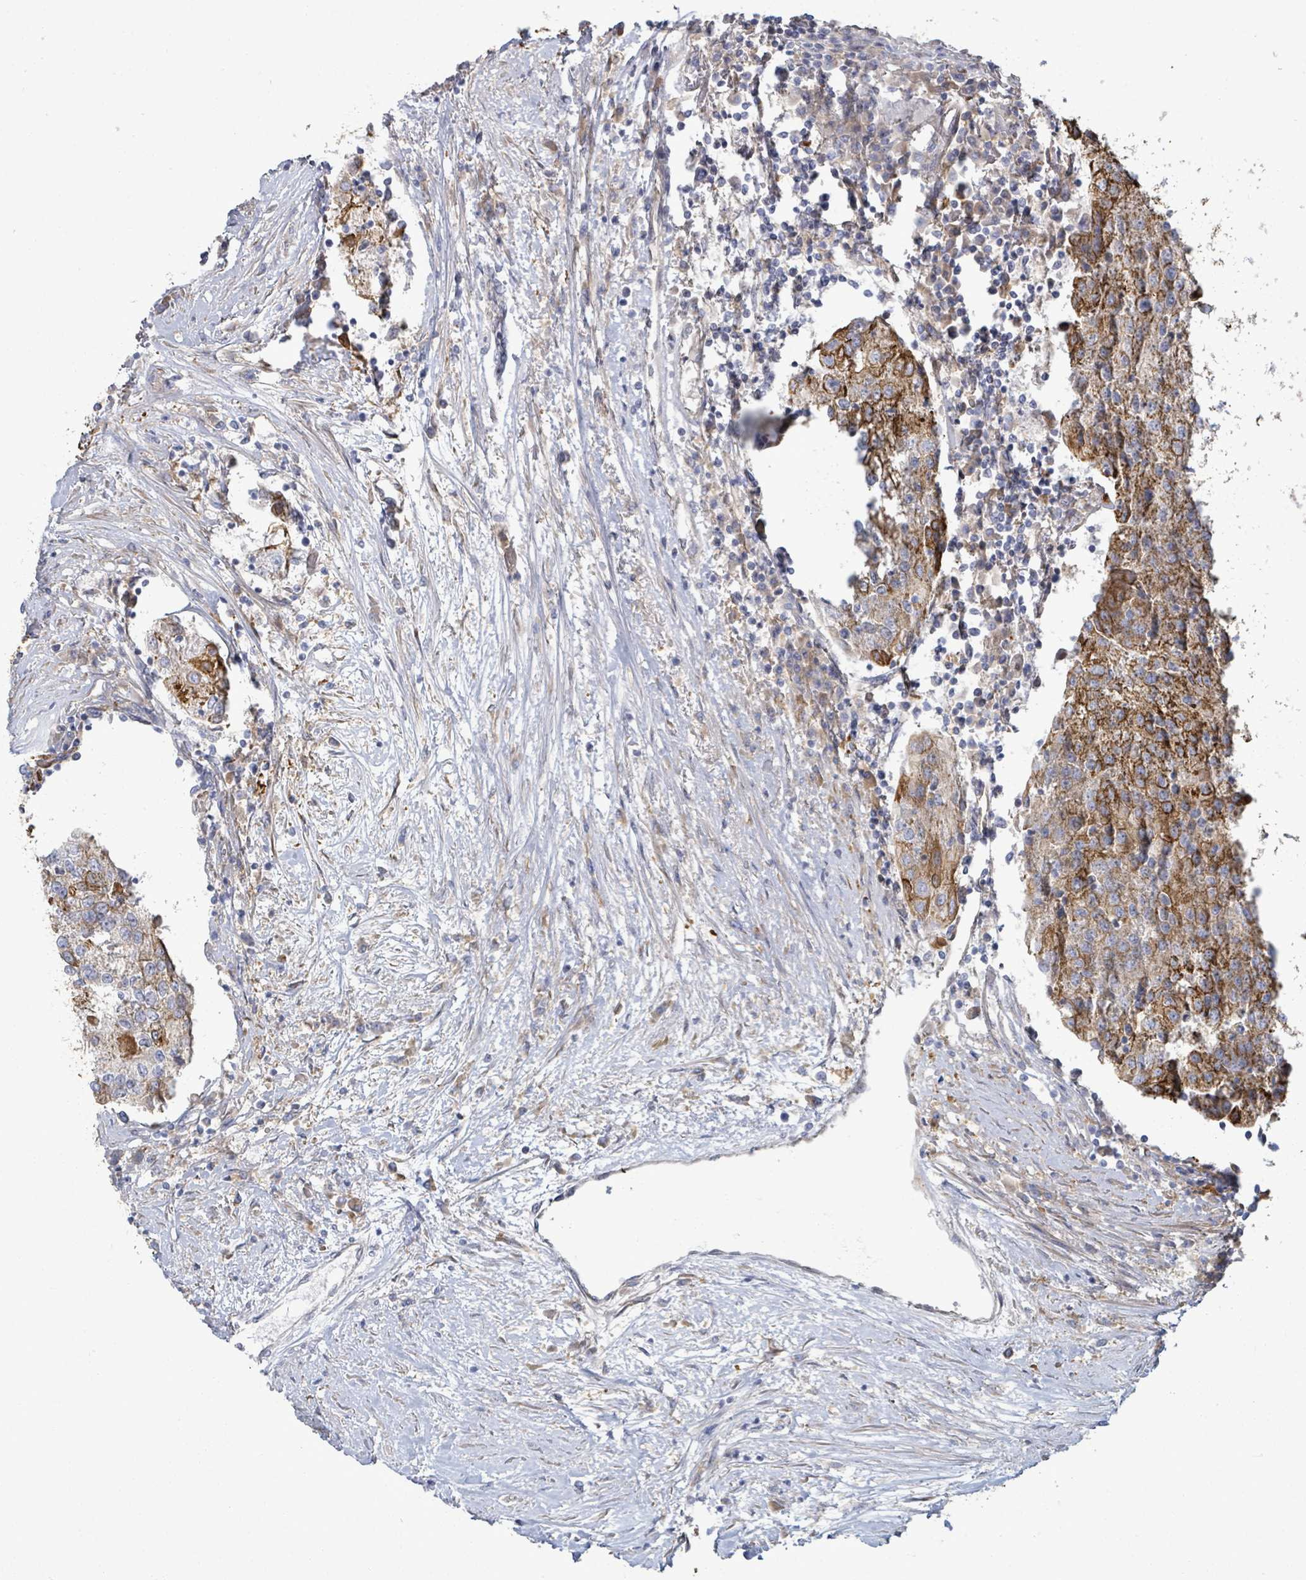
{"staining": {"intensity": "strong", "quantity": "25%-75%", "location": "cytoplasmic/membranous"}, "tissue": "urothelial cancer", "cell_type": "Tumor cells", "image_type": "cancer", "snomed": [{"axis": "morphology", "description": "Urothelial carcinoma, High grade"}, {"axis": "topography", "description": "Urinary bladder"}], "caption": "Urothelial cancer stained with a brown dye displays strong cytoplasmic/membranous positive expression in approximately 25%-75% of tumor cells.", "gene": "COL13A1", "patient": {"sex": "female", "age": 85}}